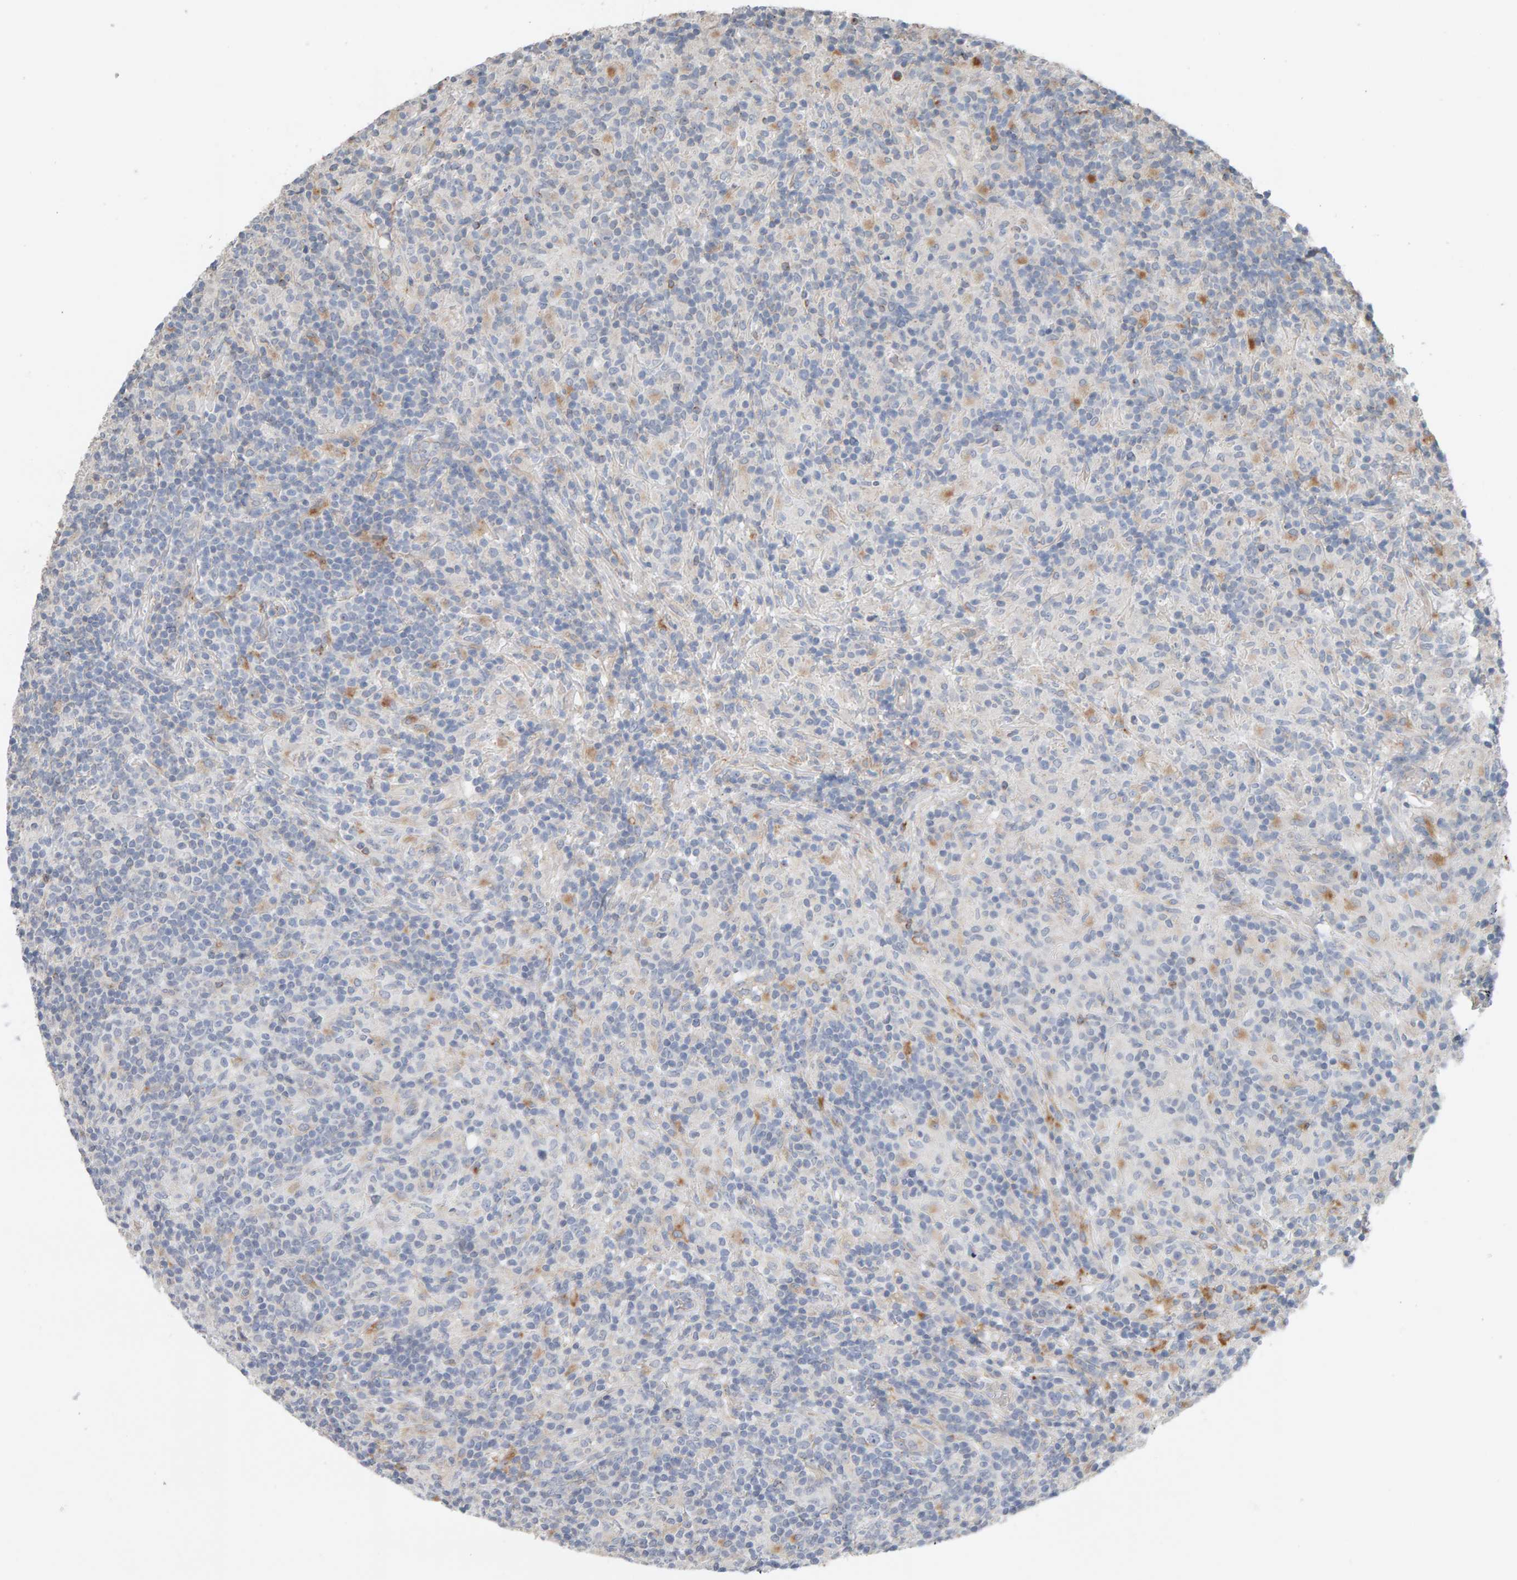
{"staining": {"intensity": "negative", "quantity": "none", "location": "none"}, "tissue": "lymphoma", "cell_type": "Tumor cells", "image_type": "cancer", "snomed": [{"axis": "morphology", "description": "Hodgkin's disease, NOS"}, {"axis": "topography", "description": "Lymph node"}], "caption": "DAB immunohistochemical staining of Hodgkin's disease shows no significant staining in tumor cells. (DAB (3,3'-diaminobenzidine) immunohistochemistry (IHC), high magnification).", "gene": "IPPK", "patient": {"sex": "male", "age": 70}}